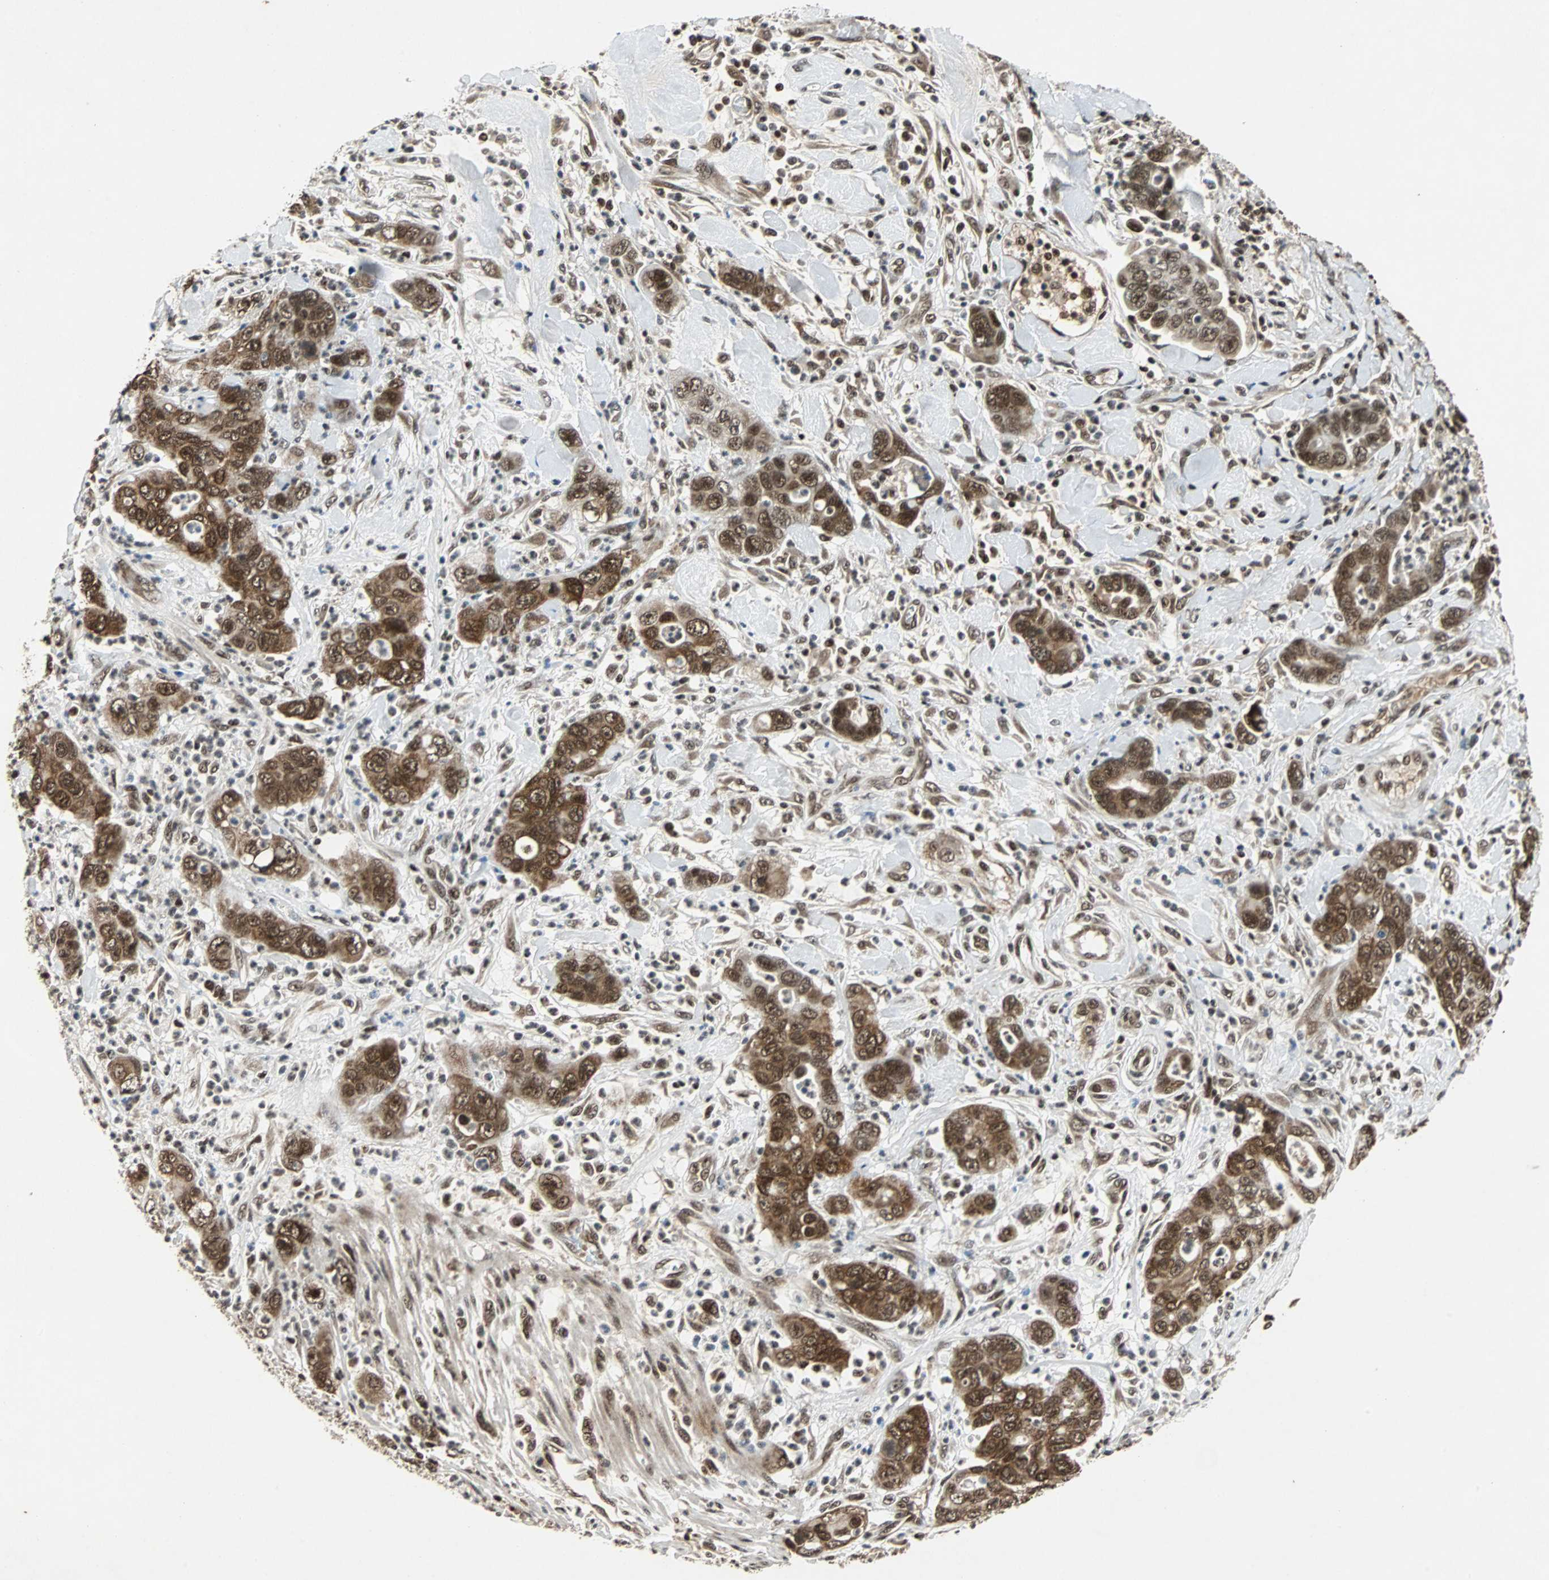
{"staining": {"intensity": "strong", "quantity": ">75%", "location": "cytoplasmic/membranous,nuclear"}, "tissue": "pancreatic cancer", "cell_type": "Tumor cells", "image_type": "cancer", "snomed": [{"axis": "morphology", "description": "Adenocarcinoma, NOS"}, {"axis": "topography", "description": "Pancreas"}], "caption": "Protein expression by immunohistochemistry (IHC) shows strong cytoplasmic/membranous and nuclear expression in approximately >75% of tumor cells in pancreatic adenocarcinoma.", "gene": "TAF5", "patient": {"sex": "female", "age": 71}}